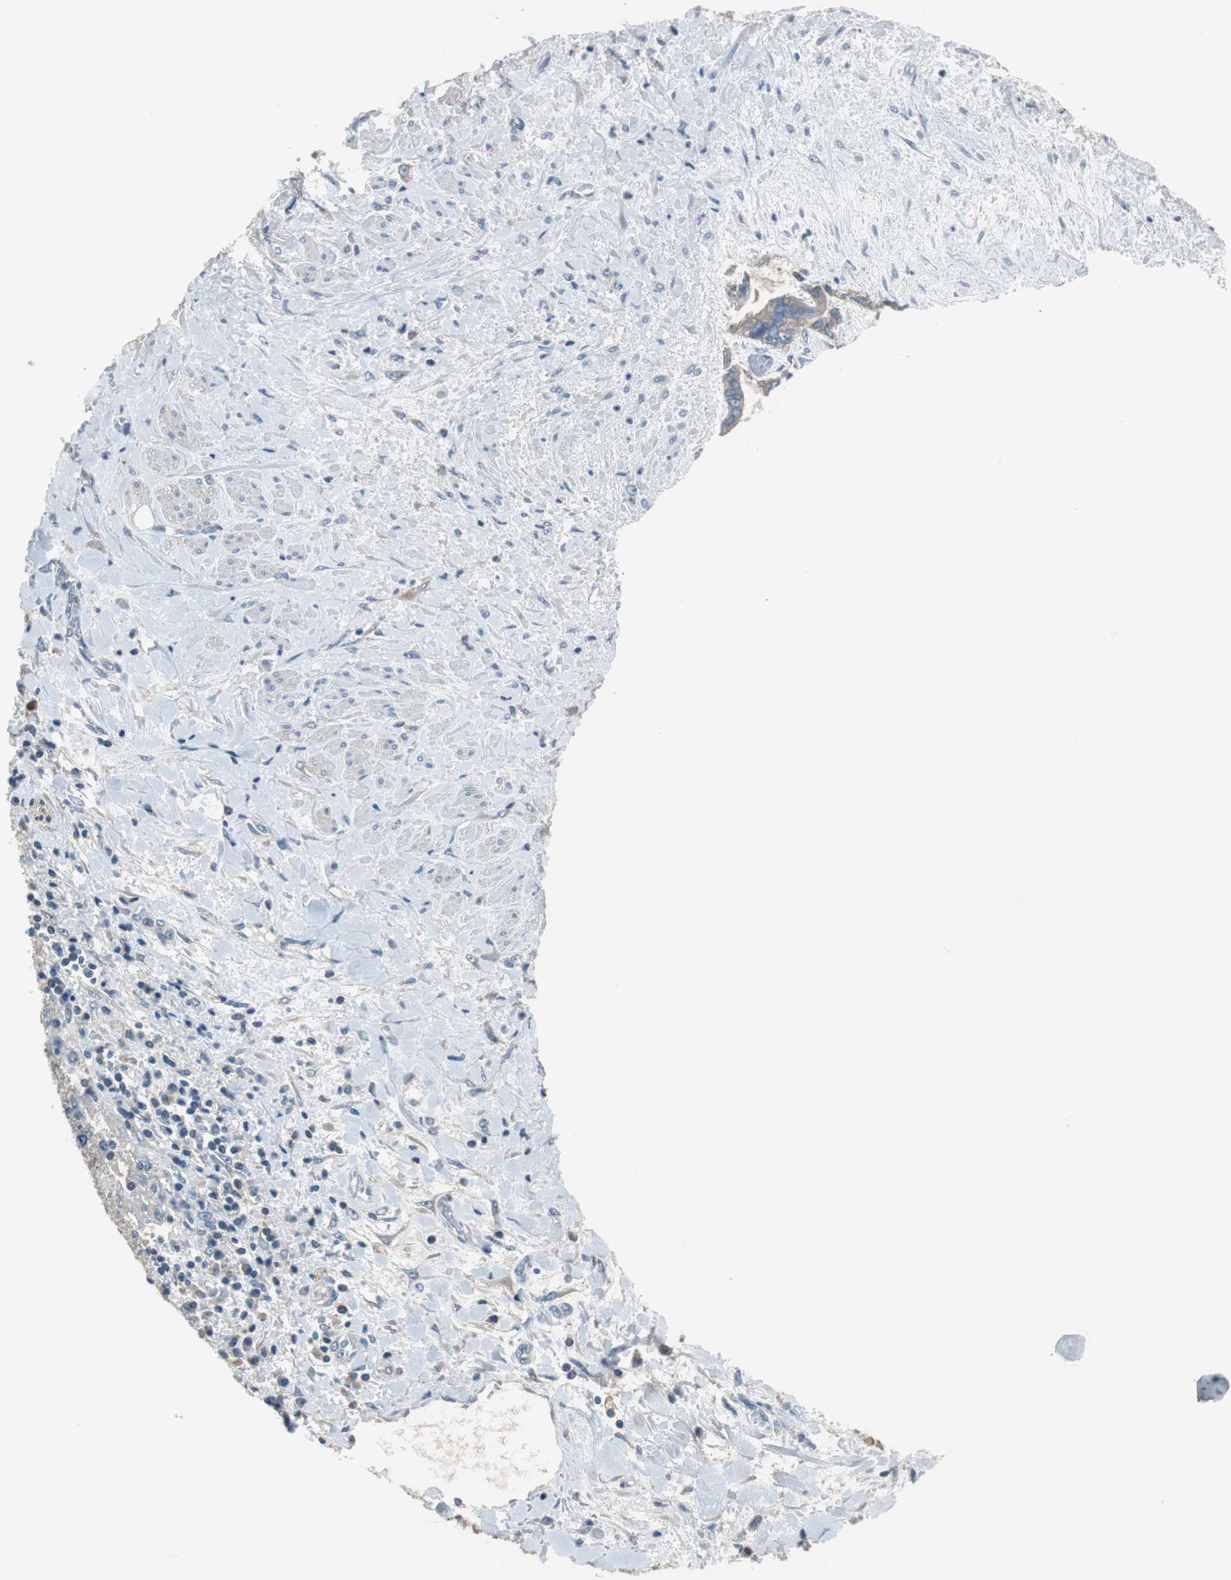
{"staining": {"intensity": "weak", "quantity": "<25%", "location": "cytoplasmic/membranous"}, "tissue": "liver cancer", "cell_type": "Tumor cells", "image_type": "cancer", "snomed": [{"axis": "morphology", "description": "Cholangiocarcinoma"}, {"axis": "topography", "description": "Liver"}], "caption": "Human liver cancer stained for a protein using immunohistochemistry (IHC) shows no staining in tumor cells.", "gene": "PRKCA", "patient": {"sex": "female", "age": 65}}